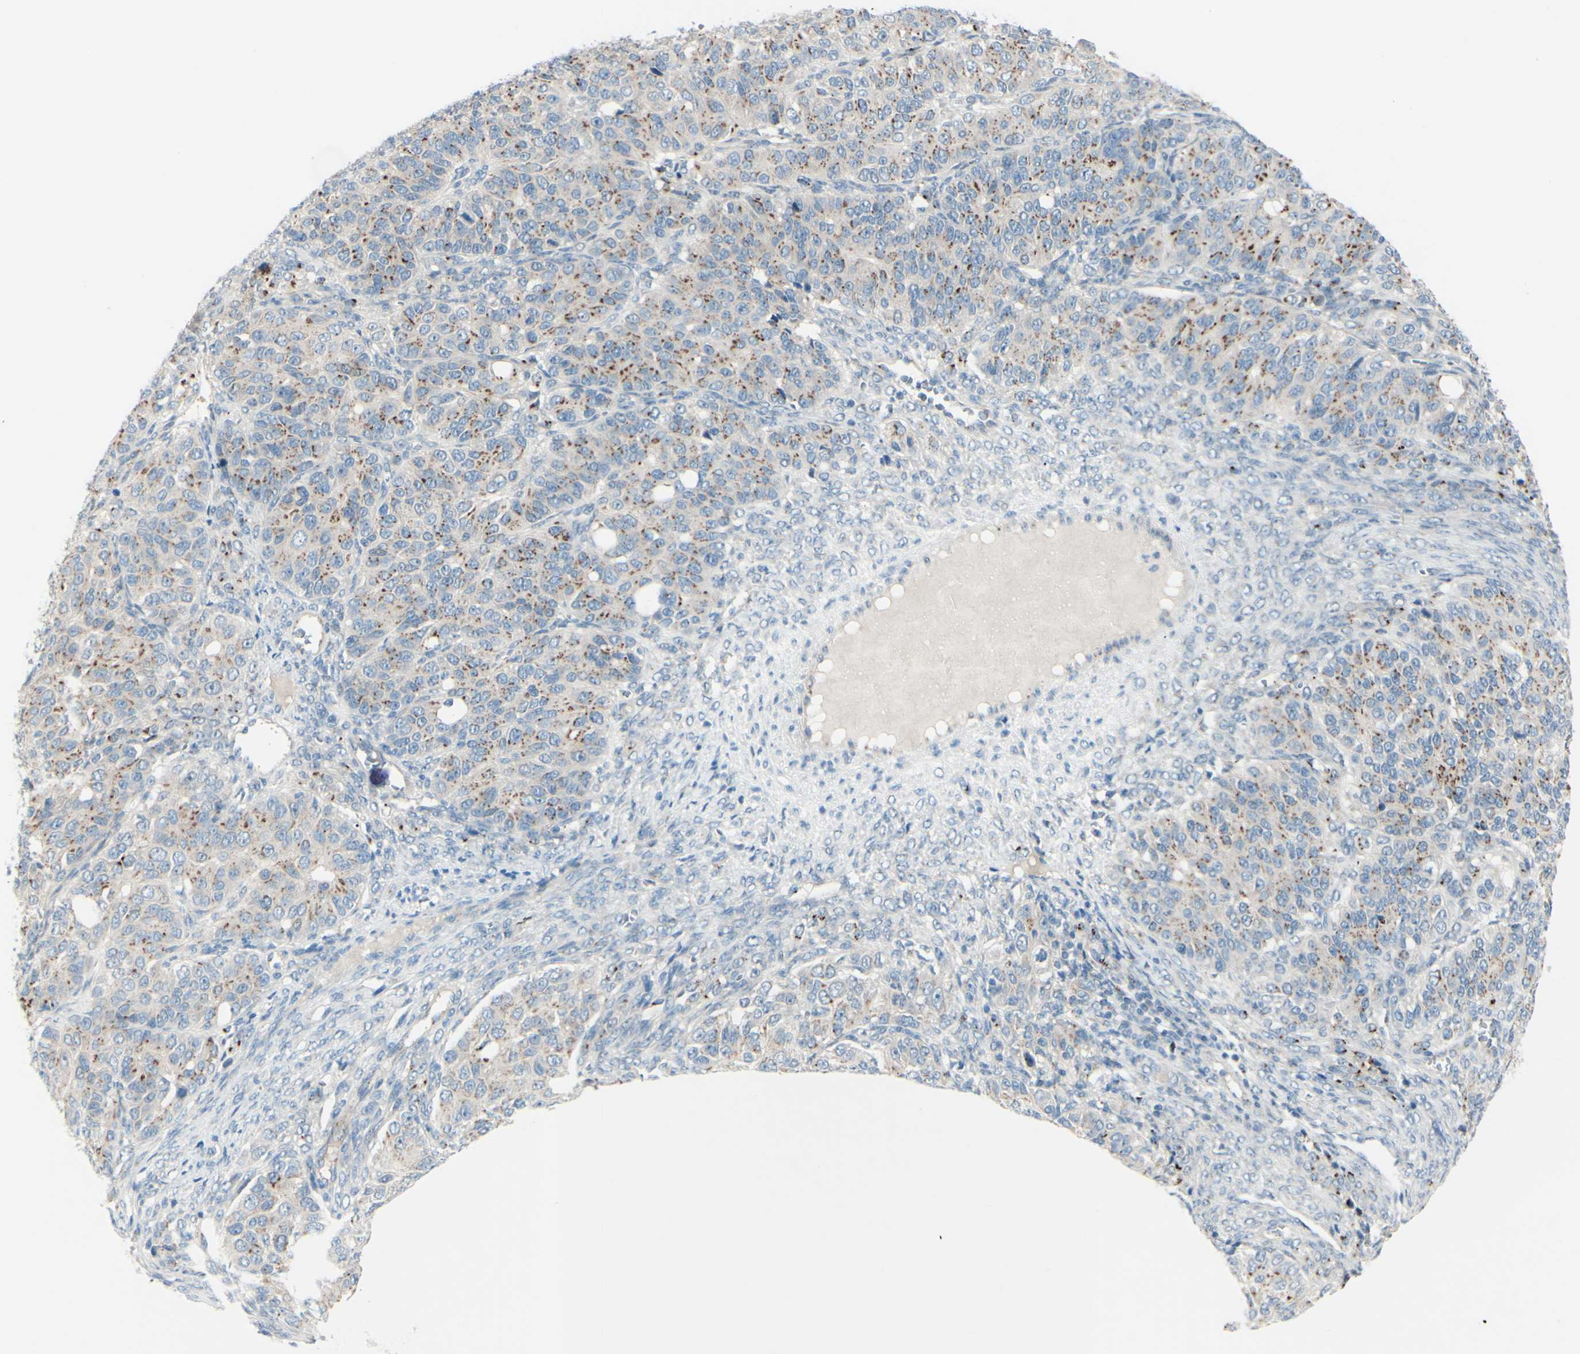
{"staining": {"intensity": "moderate", "quantity": "25%-75%", "location": "cytoplasmic/membranous"}, "tissue": "ovarian cancer", "cell_type": "Tumor cells", "image_type": "cancer", "snomed": [{"axis": "morphology", "description": "Carcinoma, endometroid"}, {"axis": "topography", "description": "Ovary"}], "caption": "Protein staining demonstrates moderate cytoplasmic/membranous staining in approximately 25%-75% of tumor cells in ovarian cancer.", "gene": "B4GALT1", "patient": {"sex": "female", "age": 51}}